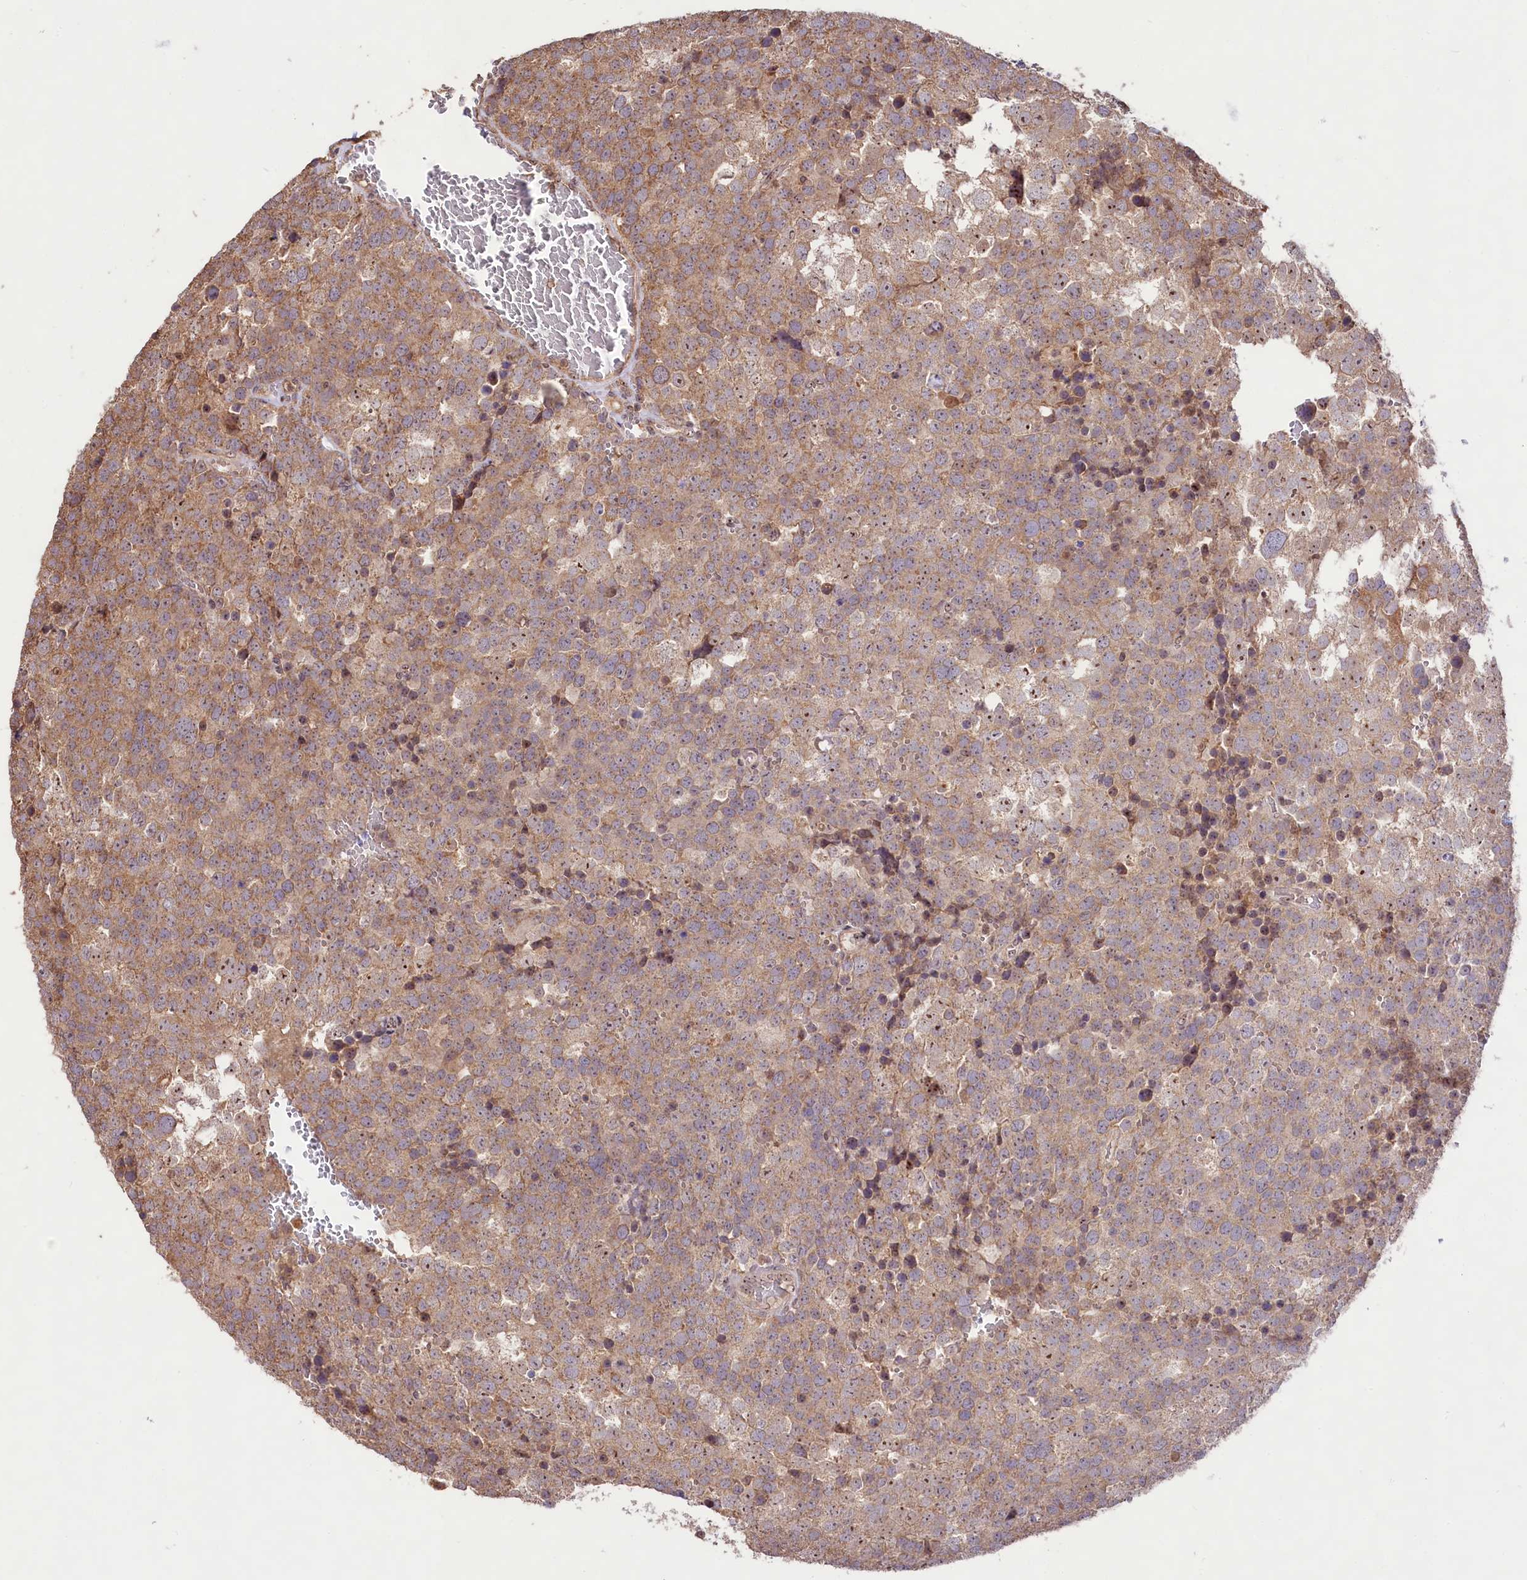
{"staining": {"intensity": "moderate", "quantity": ">75%", "location": "cytoplasmic/membranous,nuclear"}, "tissue": "testis cancer", "cell_type": "Tumor cells", "image_type": "cancer", "snomed": [{"axis": "morphology", "description": "Seminoma, NOS"}, {"axis": "topography", "description": "Testis"}], "caption": "A high-resolution image shows IHC staining of testis cancer, which reveals moderate cytoplasmic/membranous and nuclear positivity in approximately >75% of tumor cells.", "gene": "RRP8", "patient": {"sex": "male", "age": 71}}